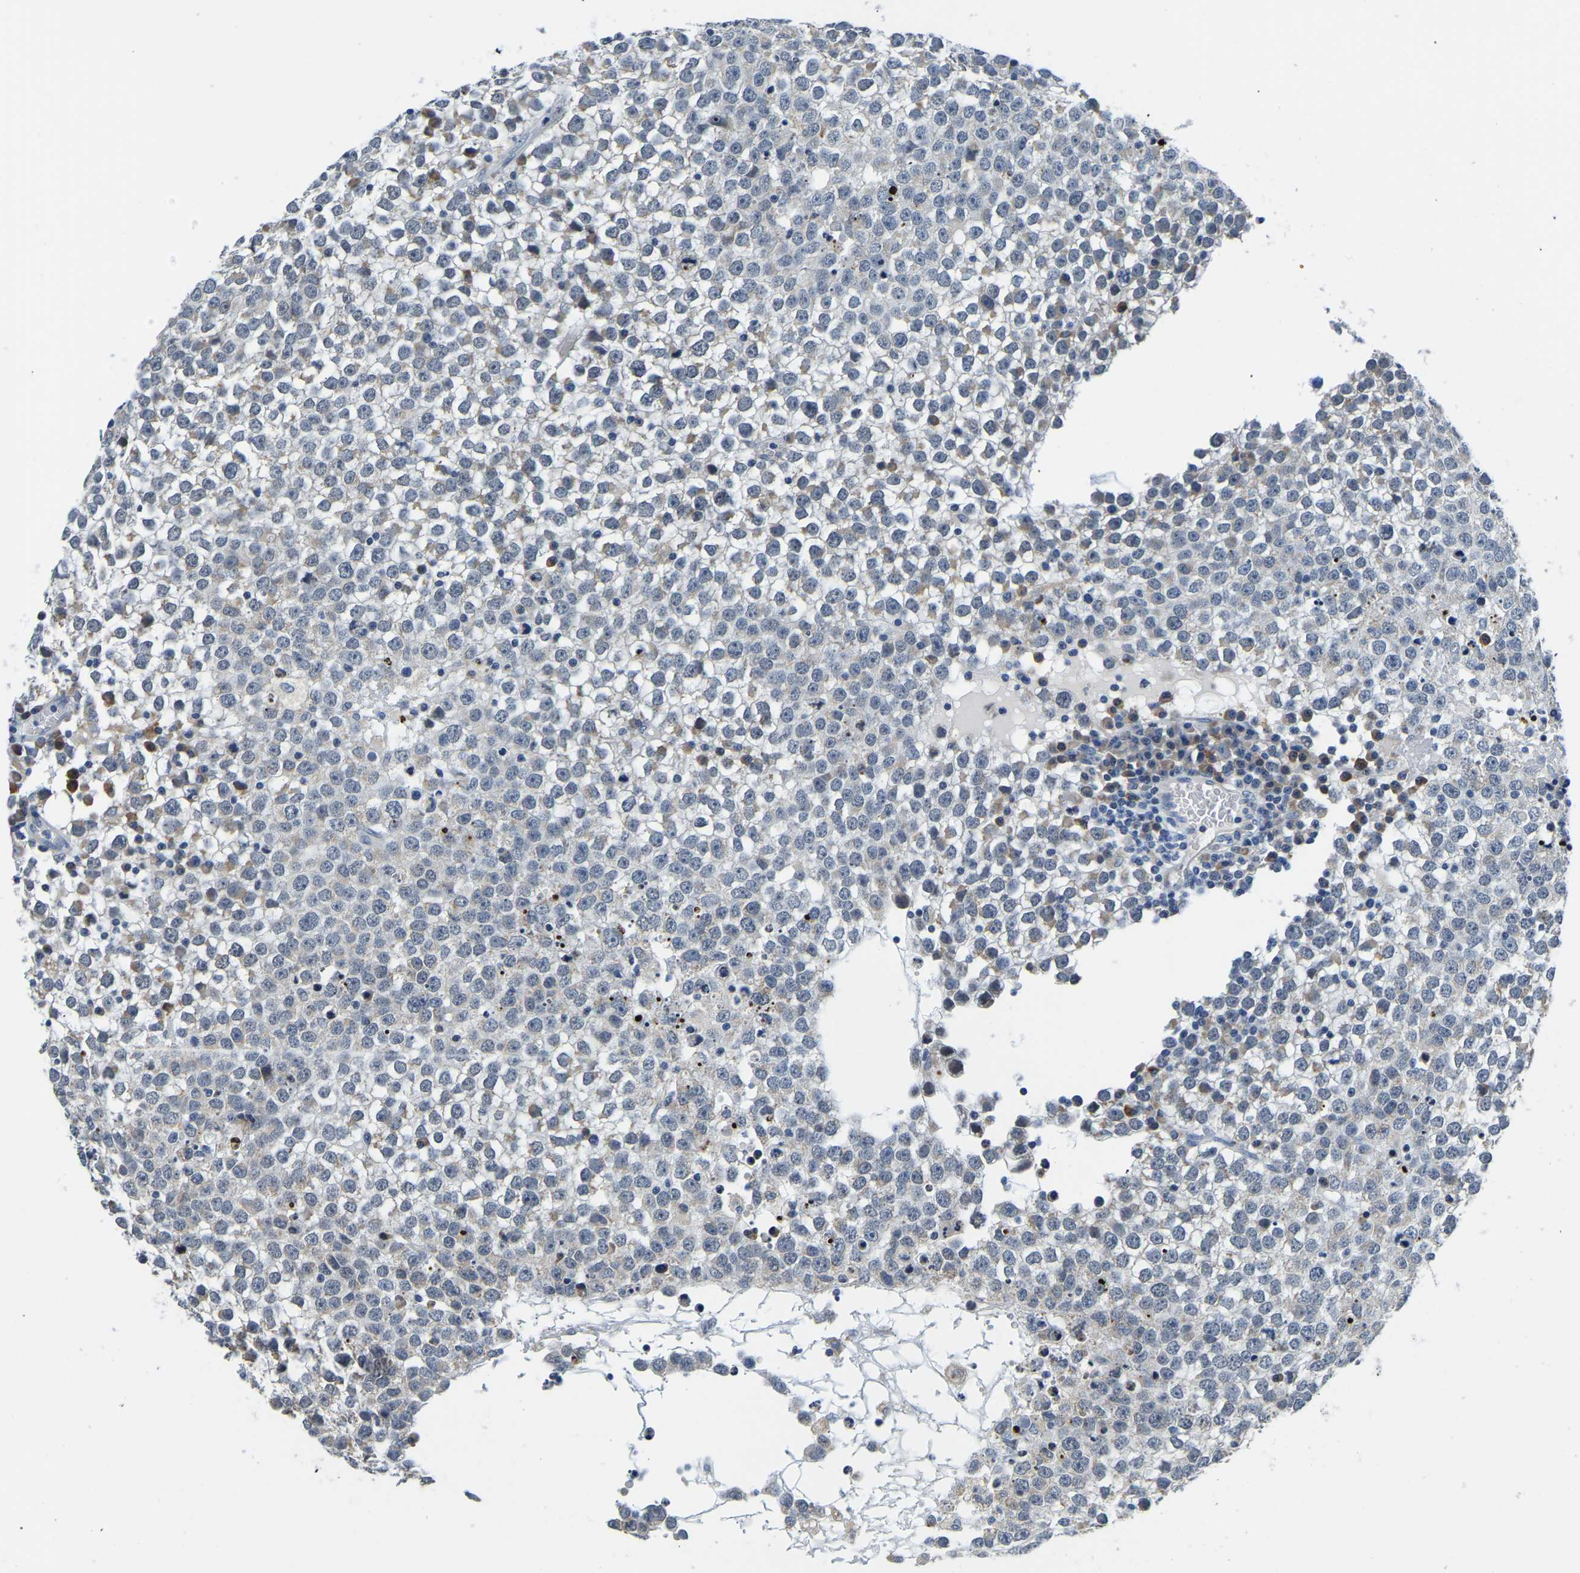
{"staining": {"intensity": "negative", "quantity": "none", "location": "none"}, "tissue": "testis cancer", "cell_type": "Tumor cells", "image_type": "cancer", "snomed": [{"axis": "morphology", "description": "Seminoma, NOS"}, {"axis": "topography", "description": "Testis"}], "caption": "The photomicrograph exhibits no staining of tumor cells in seminoma (testis).", "gene": "LIAS", "patient": {"sex": "male", "age": 65}}